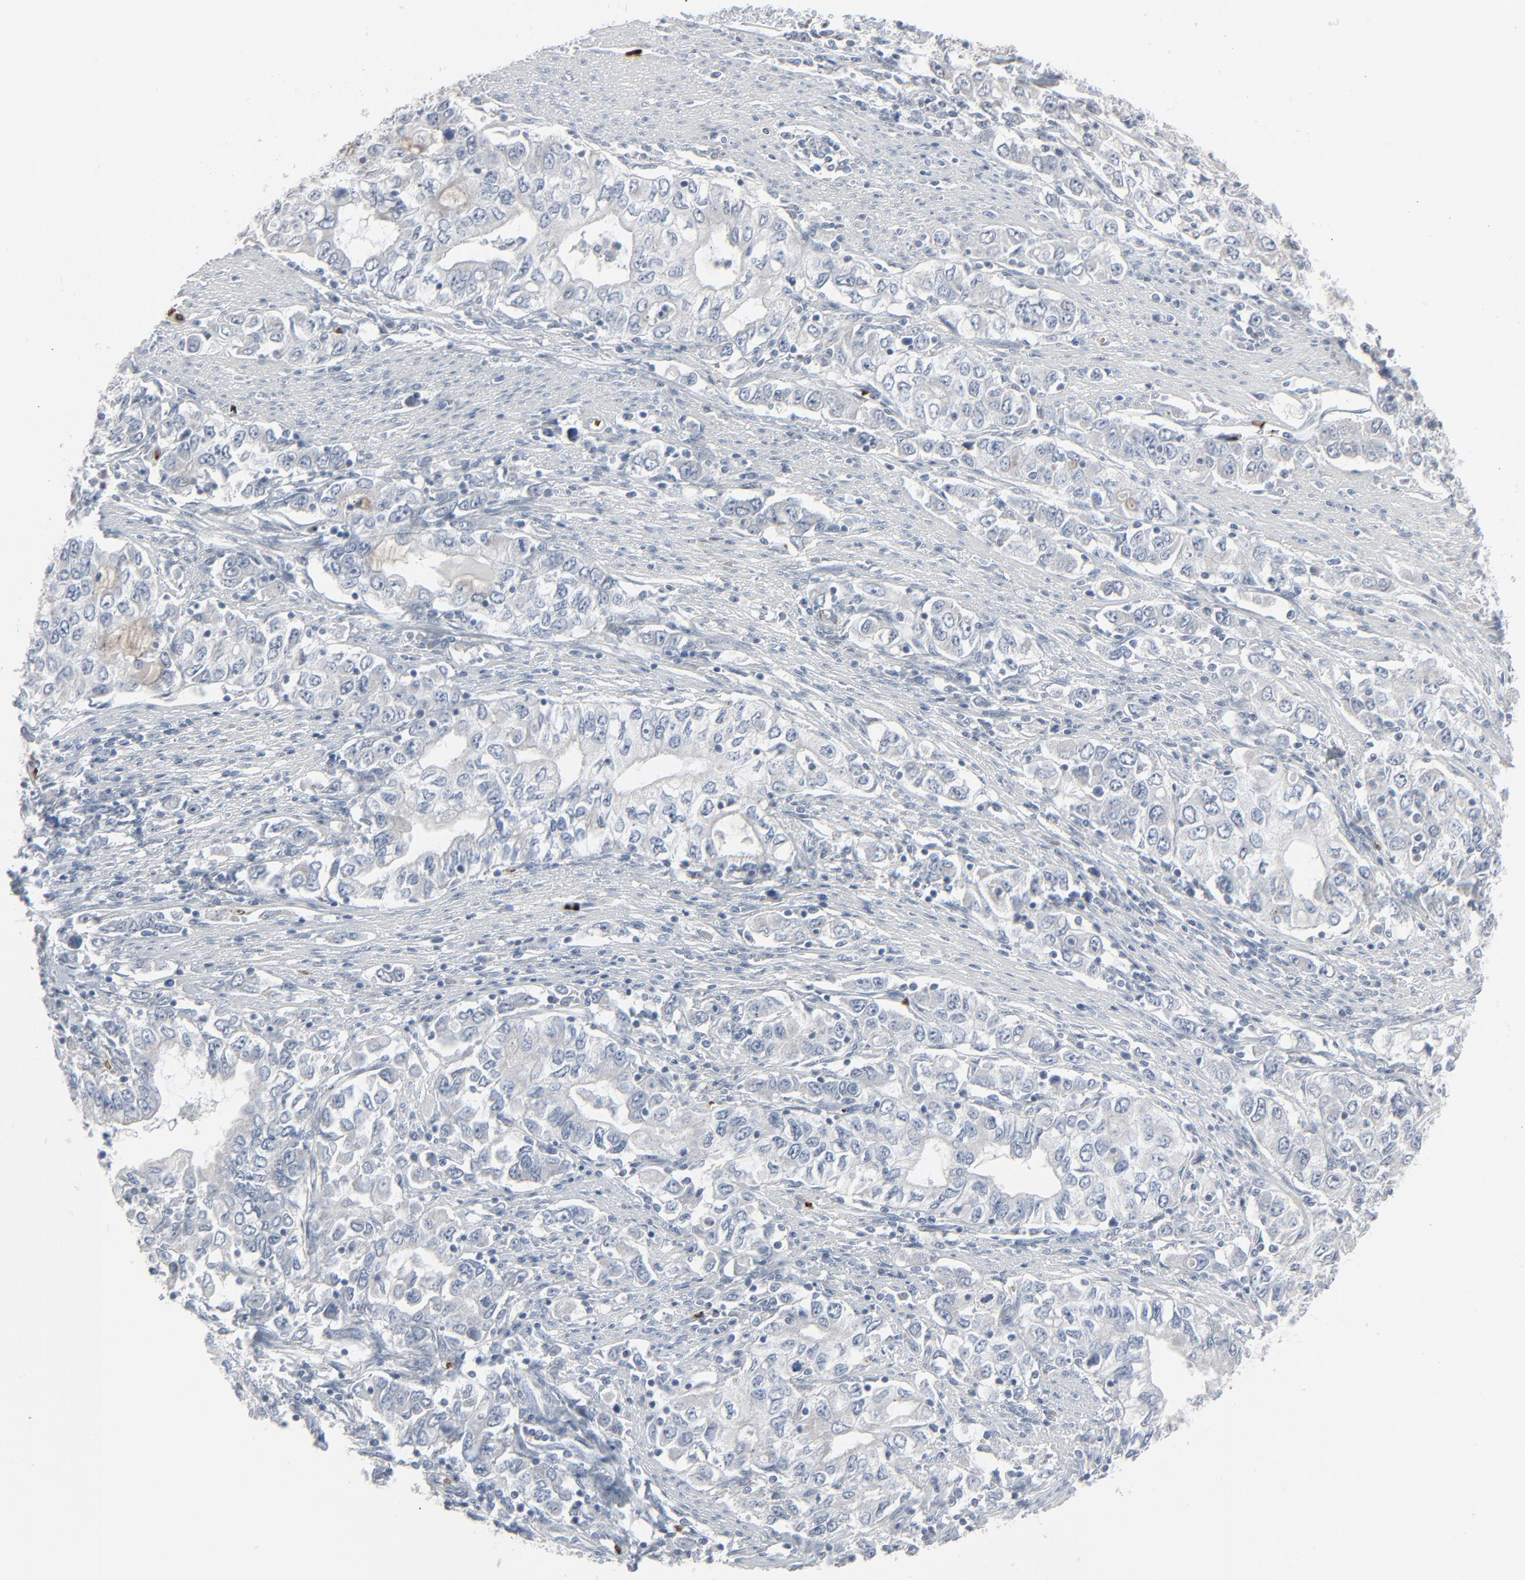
{"staining": {"intensity": "negative", "quantity": "none", "location": "none"}, "tissue": "stomach cancer", "cell_type": "Tumor cells", "image_type": "cancer", "snomed": [{"axis": "morphology", "description": "Adenocarcinoma, NOS"}, {"axis": "topography", "description": "Stomach, lower"}], "caption": "Immunohistochemistry photomicrograph of neoplastic tissue: stomach cancer stained with DAB (3,3'-diaminobenzidine) exhibits no significant protein staining in tumor cells.", "gene": "SAGE1", "patient": {"sex": "female", "age": 72}}